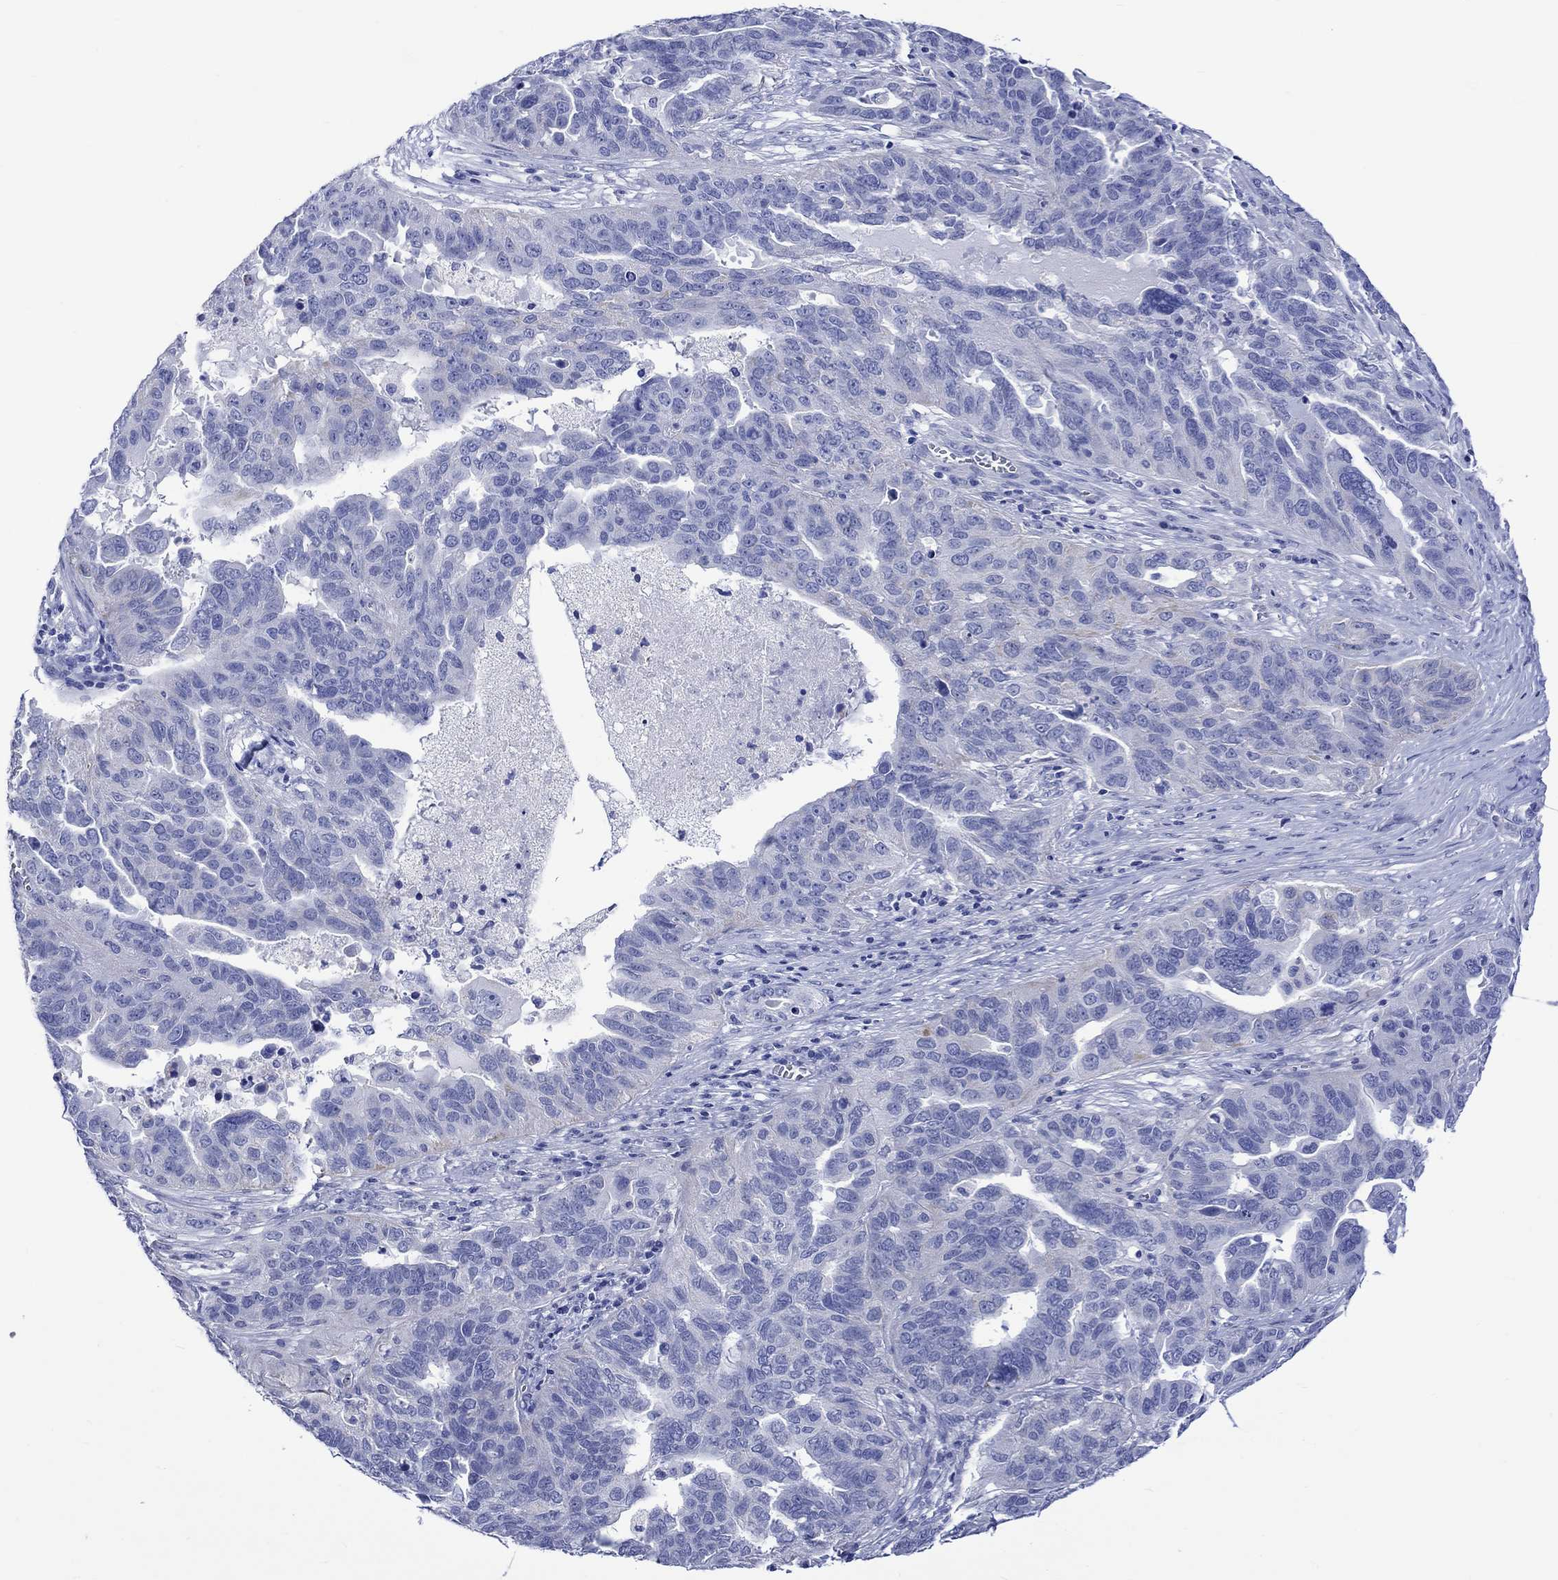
{"staining": {"intensity": "negative", "quantity": "none", "location": "none"}, "tissue": "ovarian cancer", "cell_type": "Tumor cells", "image_type": "cancer", "snomed": [{"axis": "morphology", "description": "Carcinoma, endometroid"}, {"axis": "topography", "description": "Soft tissue"}, {"axis": "topography", "description": "Ovary"}], "caption": "Human ovarian cancer stained for a protein using immunohistochemistry demonstrates no positivity in tumor cells.", "gene": "HARBI1", "patient": {"sex": "female", "age": 52}}